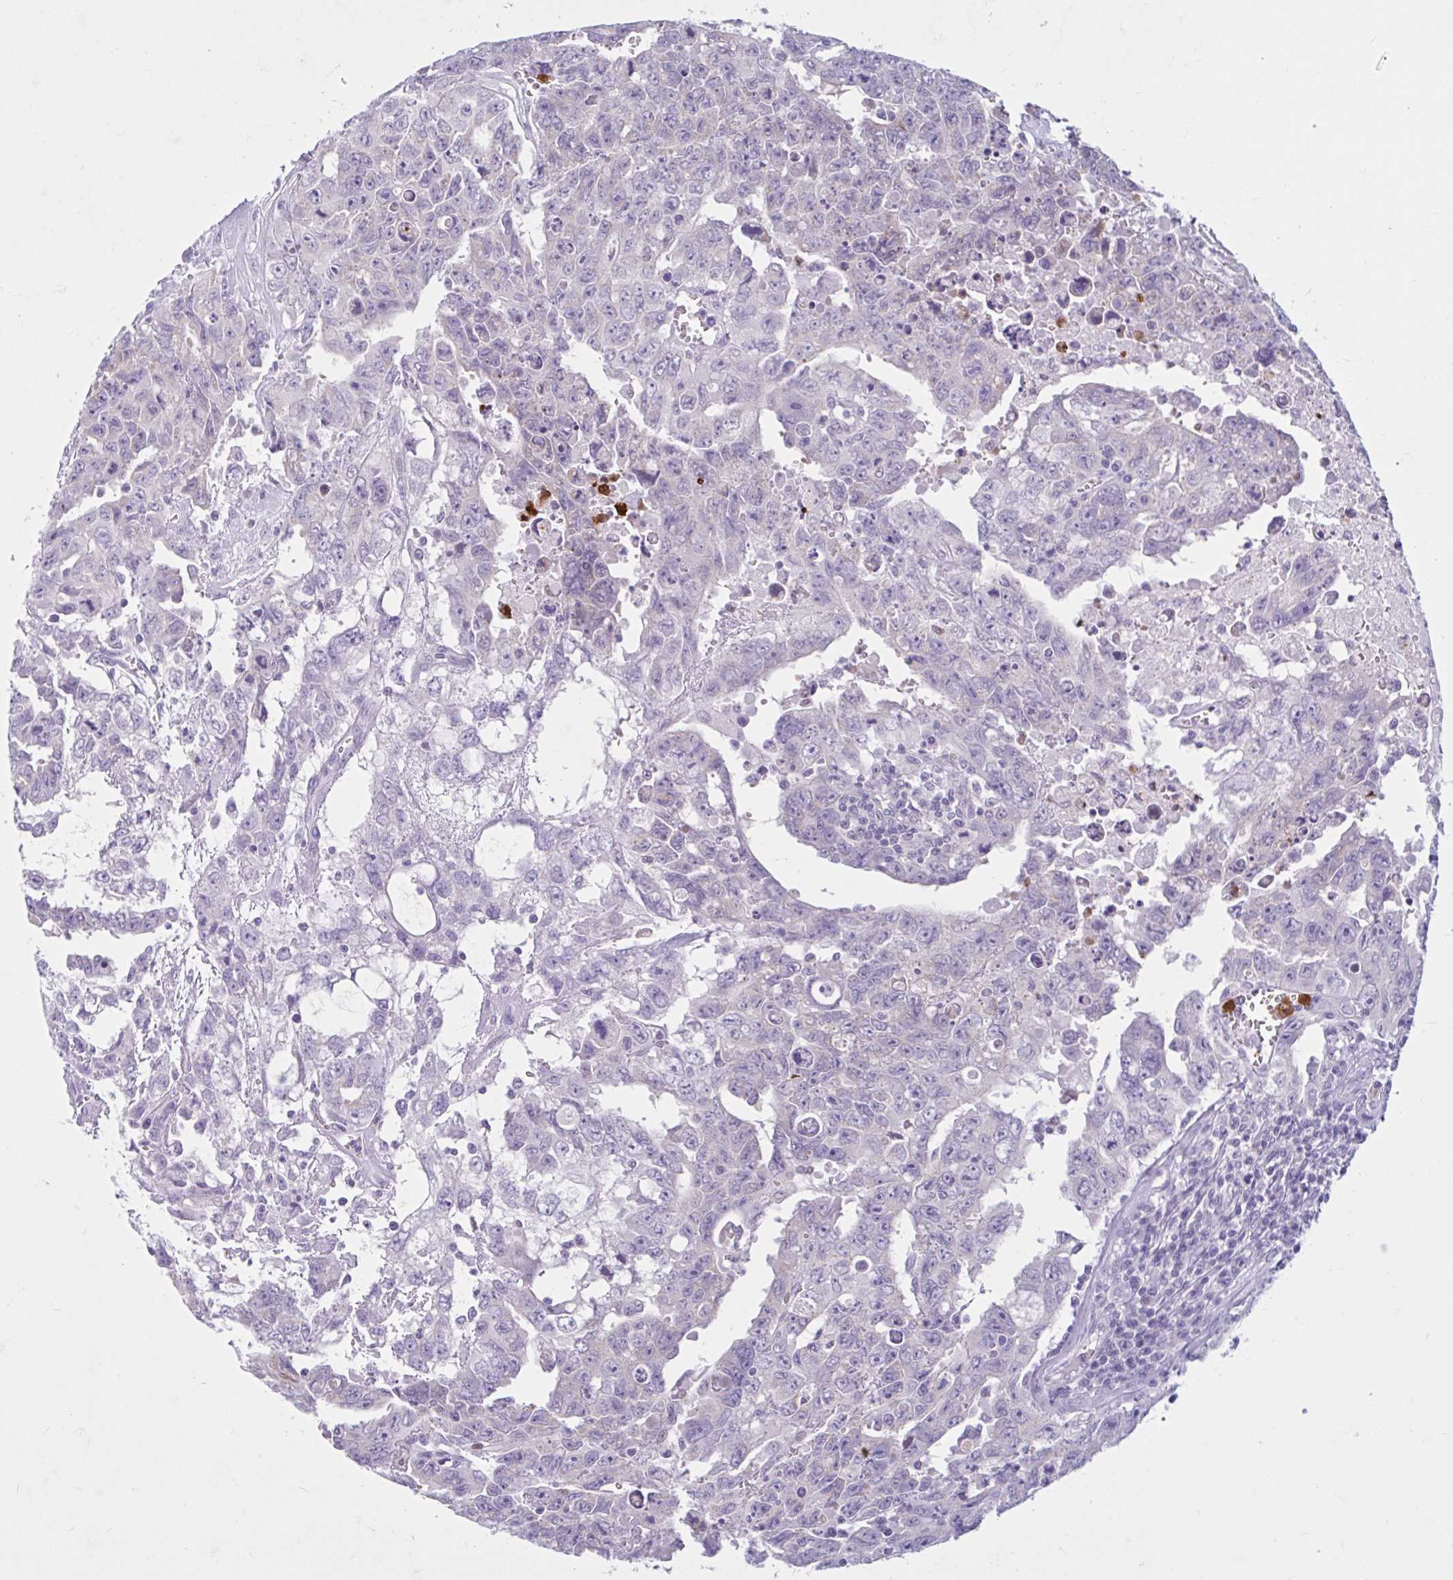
{"staining": {"intensity": "negative", "quantity": "none", "location": "none"}, "tissue": "testis cancer", "cell_type": "Tumor cells", "image_type": "cancer", "snomed": [{"axis": "morphology", "description": "Carcinoma, Embryonal, NOS"}, {"axis": "topography", "description": "Testis"}], "caption": "The micrograph displays no significant positivity in tumor cells of testis cancer.", "gene": "CEP120", "patient": {"sex": "male", "age": 24}}